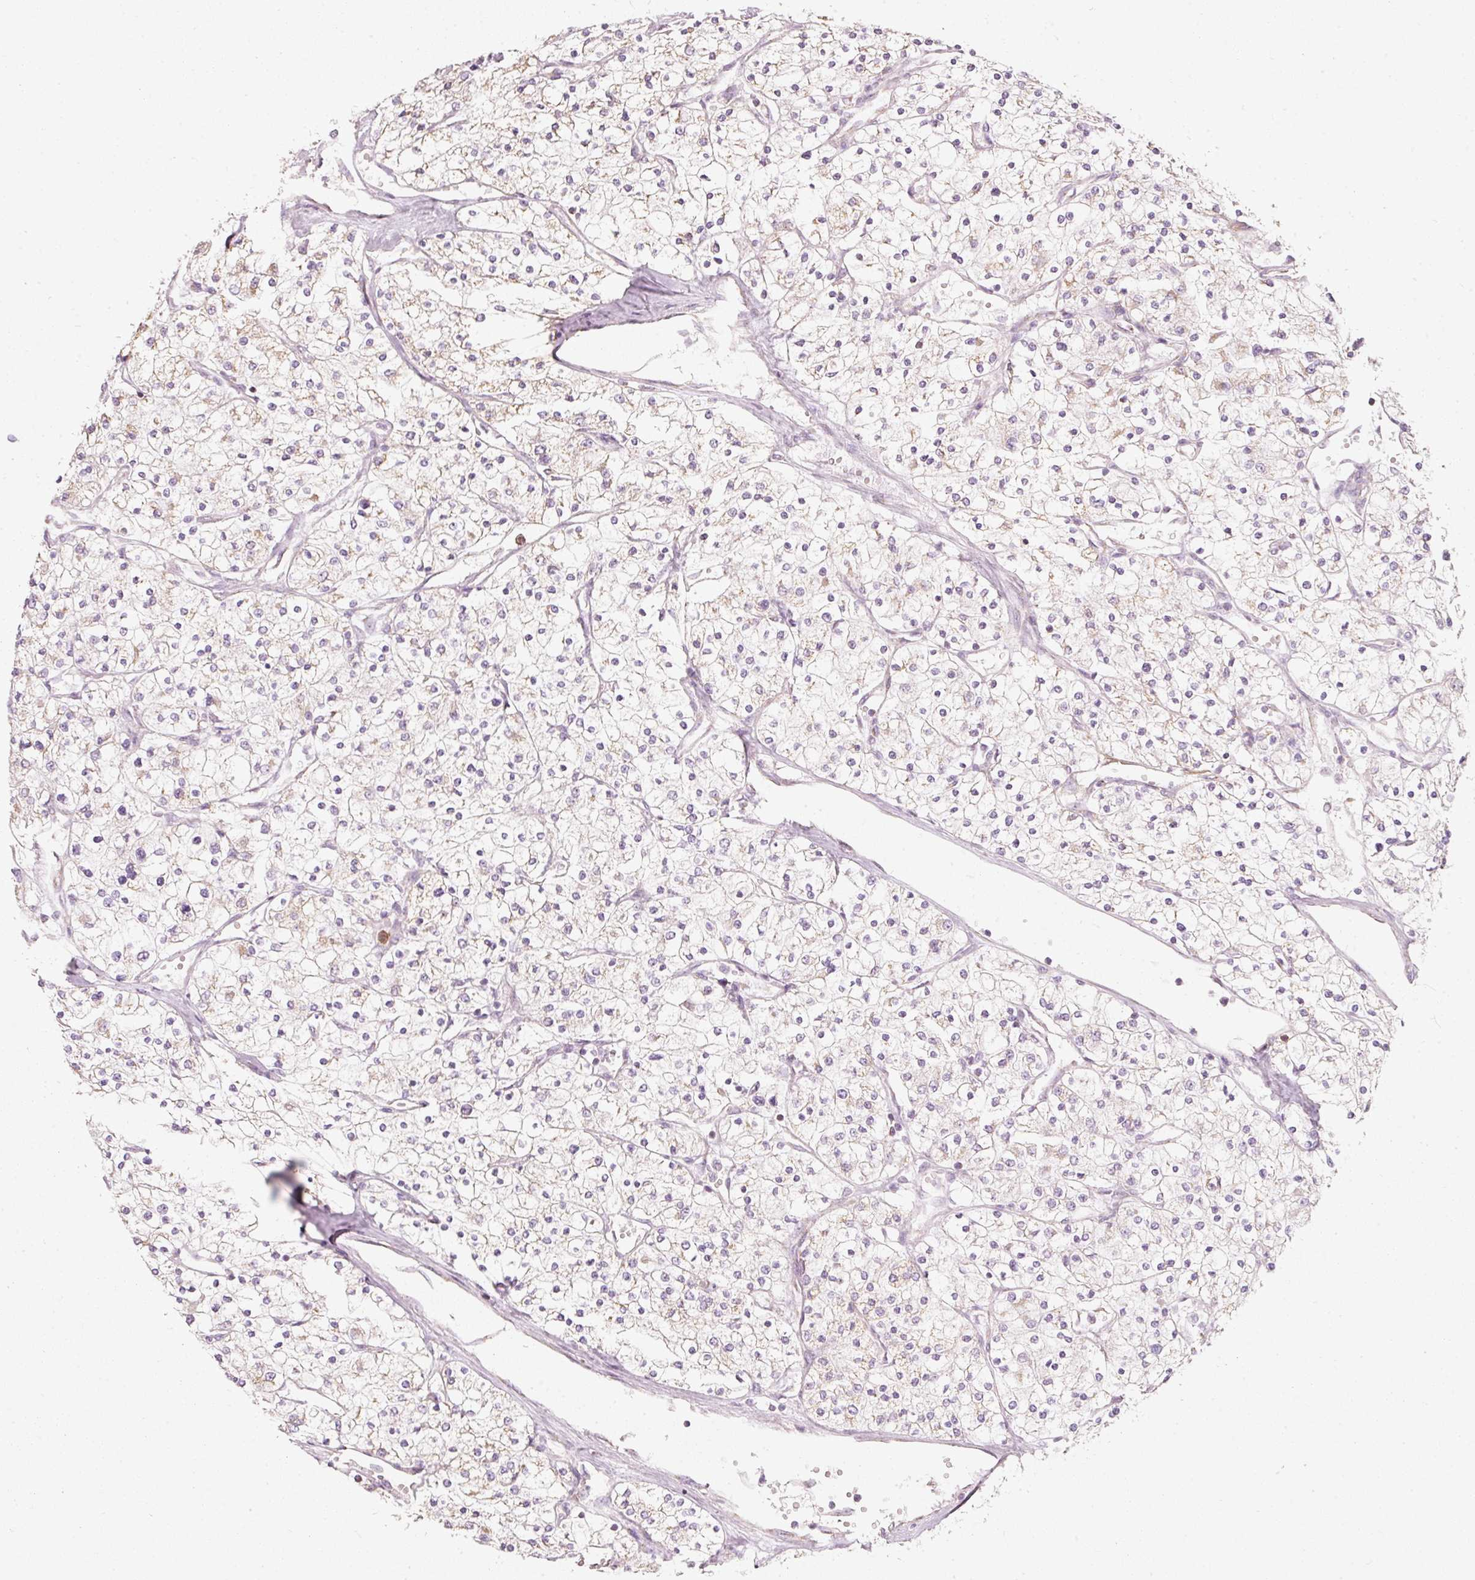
{"staining": {"intensity": "moderate", "quantity": "<25%", "location": "nuclear"}, "tissue": "renal cancer", "cell_type": "Tumor cells", "image_type": "cancer", "snomed": [{"axis": "morphology", "description": "Adenocarcinoma, NOS"}, {"axis": "topography", "description": "Kidney"}], "caption": "Tumor cells display moderate nuclear positivity in approximately <25% of cells in renal cancer.", "gene": "DUT", "patient": {"sex": "male", "age": 80}}